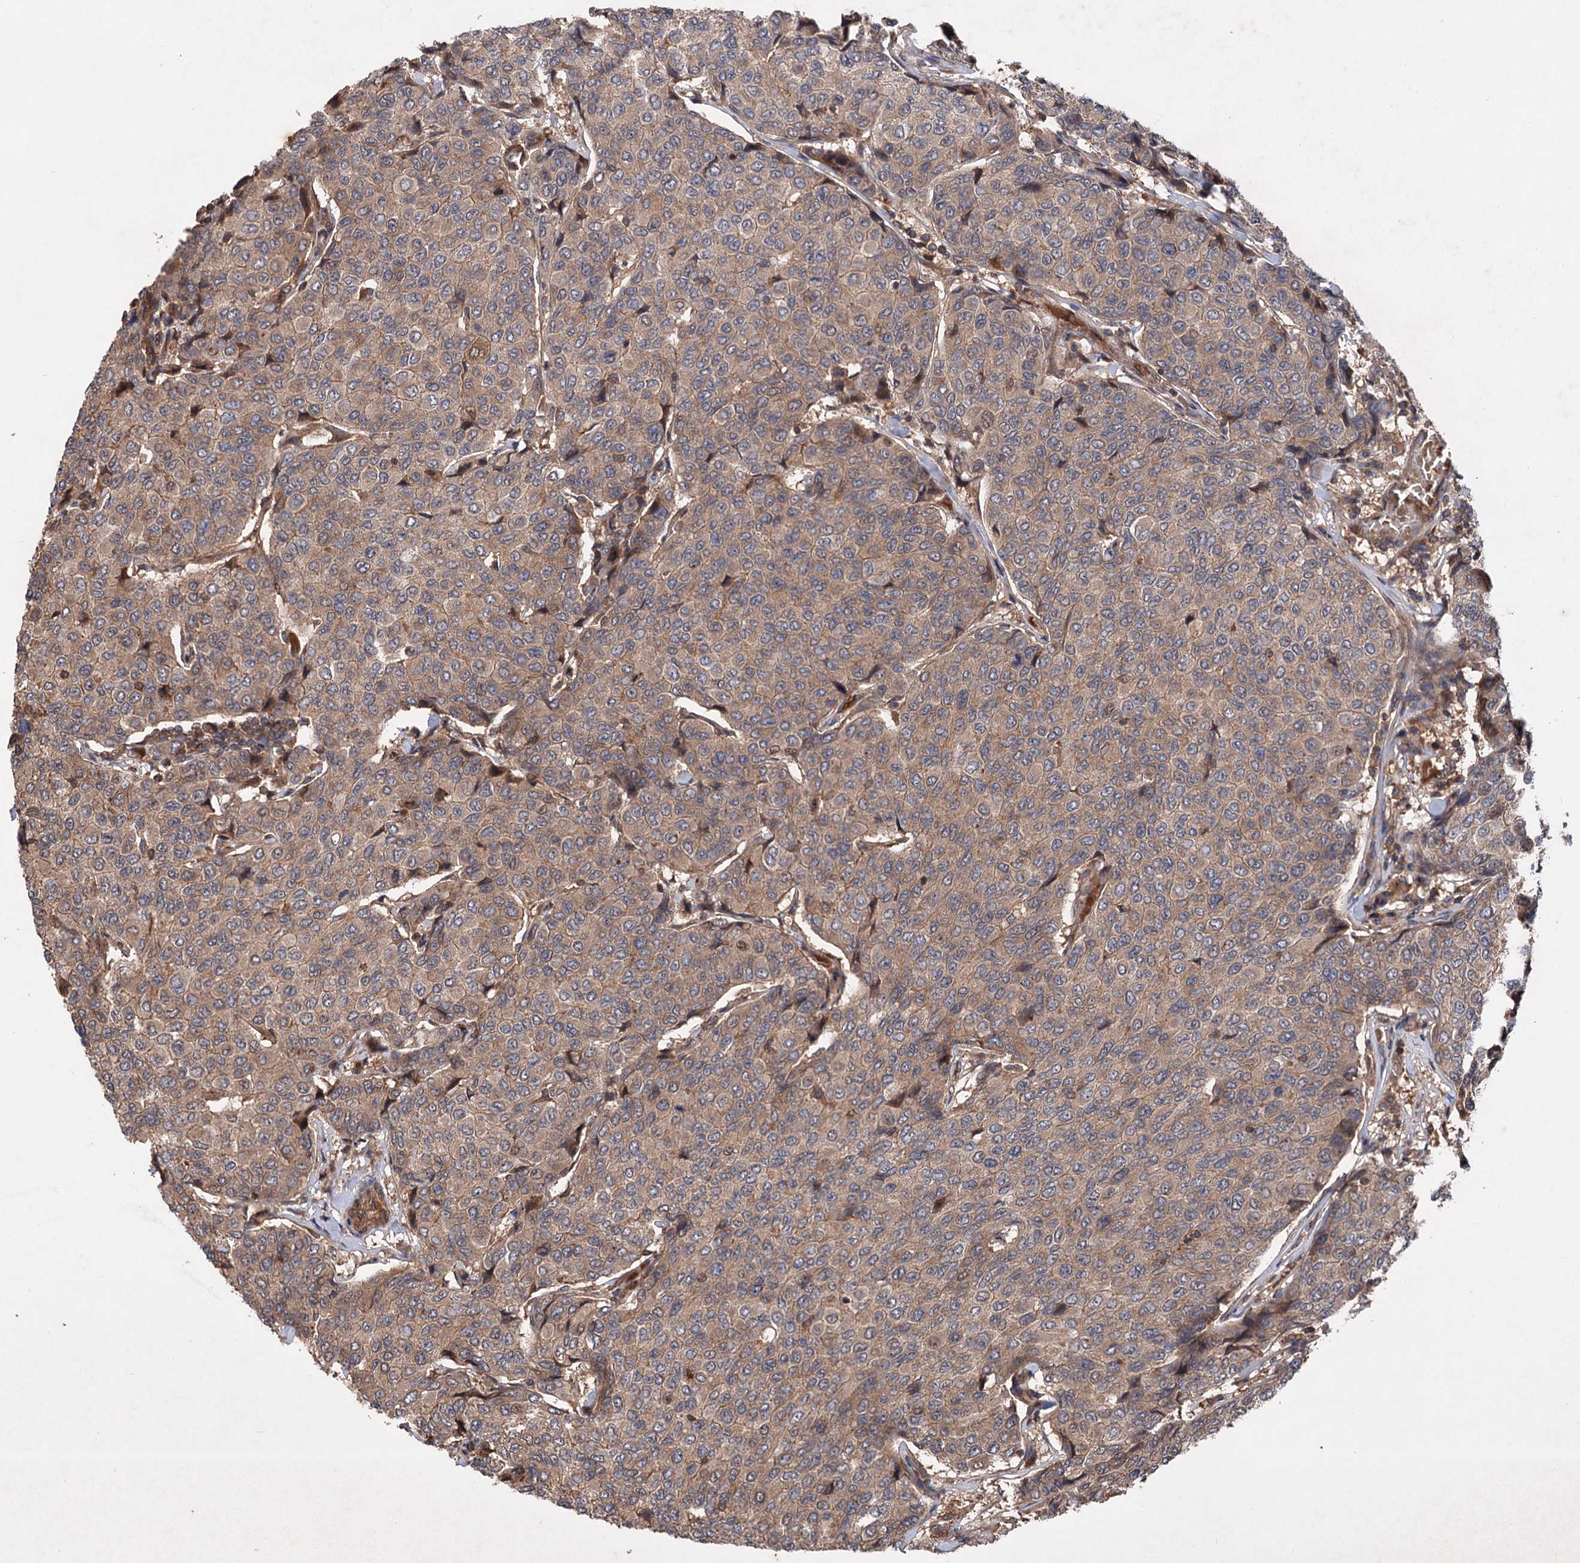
{"staining": {"intensity": "moderate", "quantity": ">75%", "location": "cytoplasmic/membranous"}, "tissue": "breast cancer", "cell_type": "Tumor cells", "image_type": "cancer", "snomed": [{"axis": "morphology", "description": "Duct carcinoma"}, {"axis": "topography", "description": "Breast"}], "caption": "This micrograph reveals breast cancer (intraductal carcinoma) stained with IHC to label a protein in brown. The cytoplasmic/membranous of tumor cells show moderate positivity for the protein. Nuclei are counter-stained blue.", "gene": "ADK", "patient": {"sex": "female", "age": 55}}